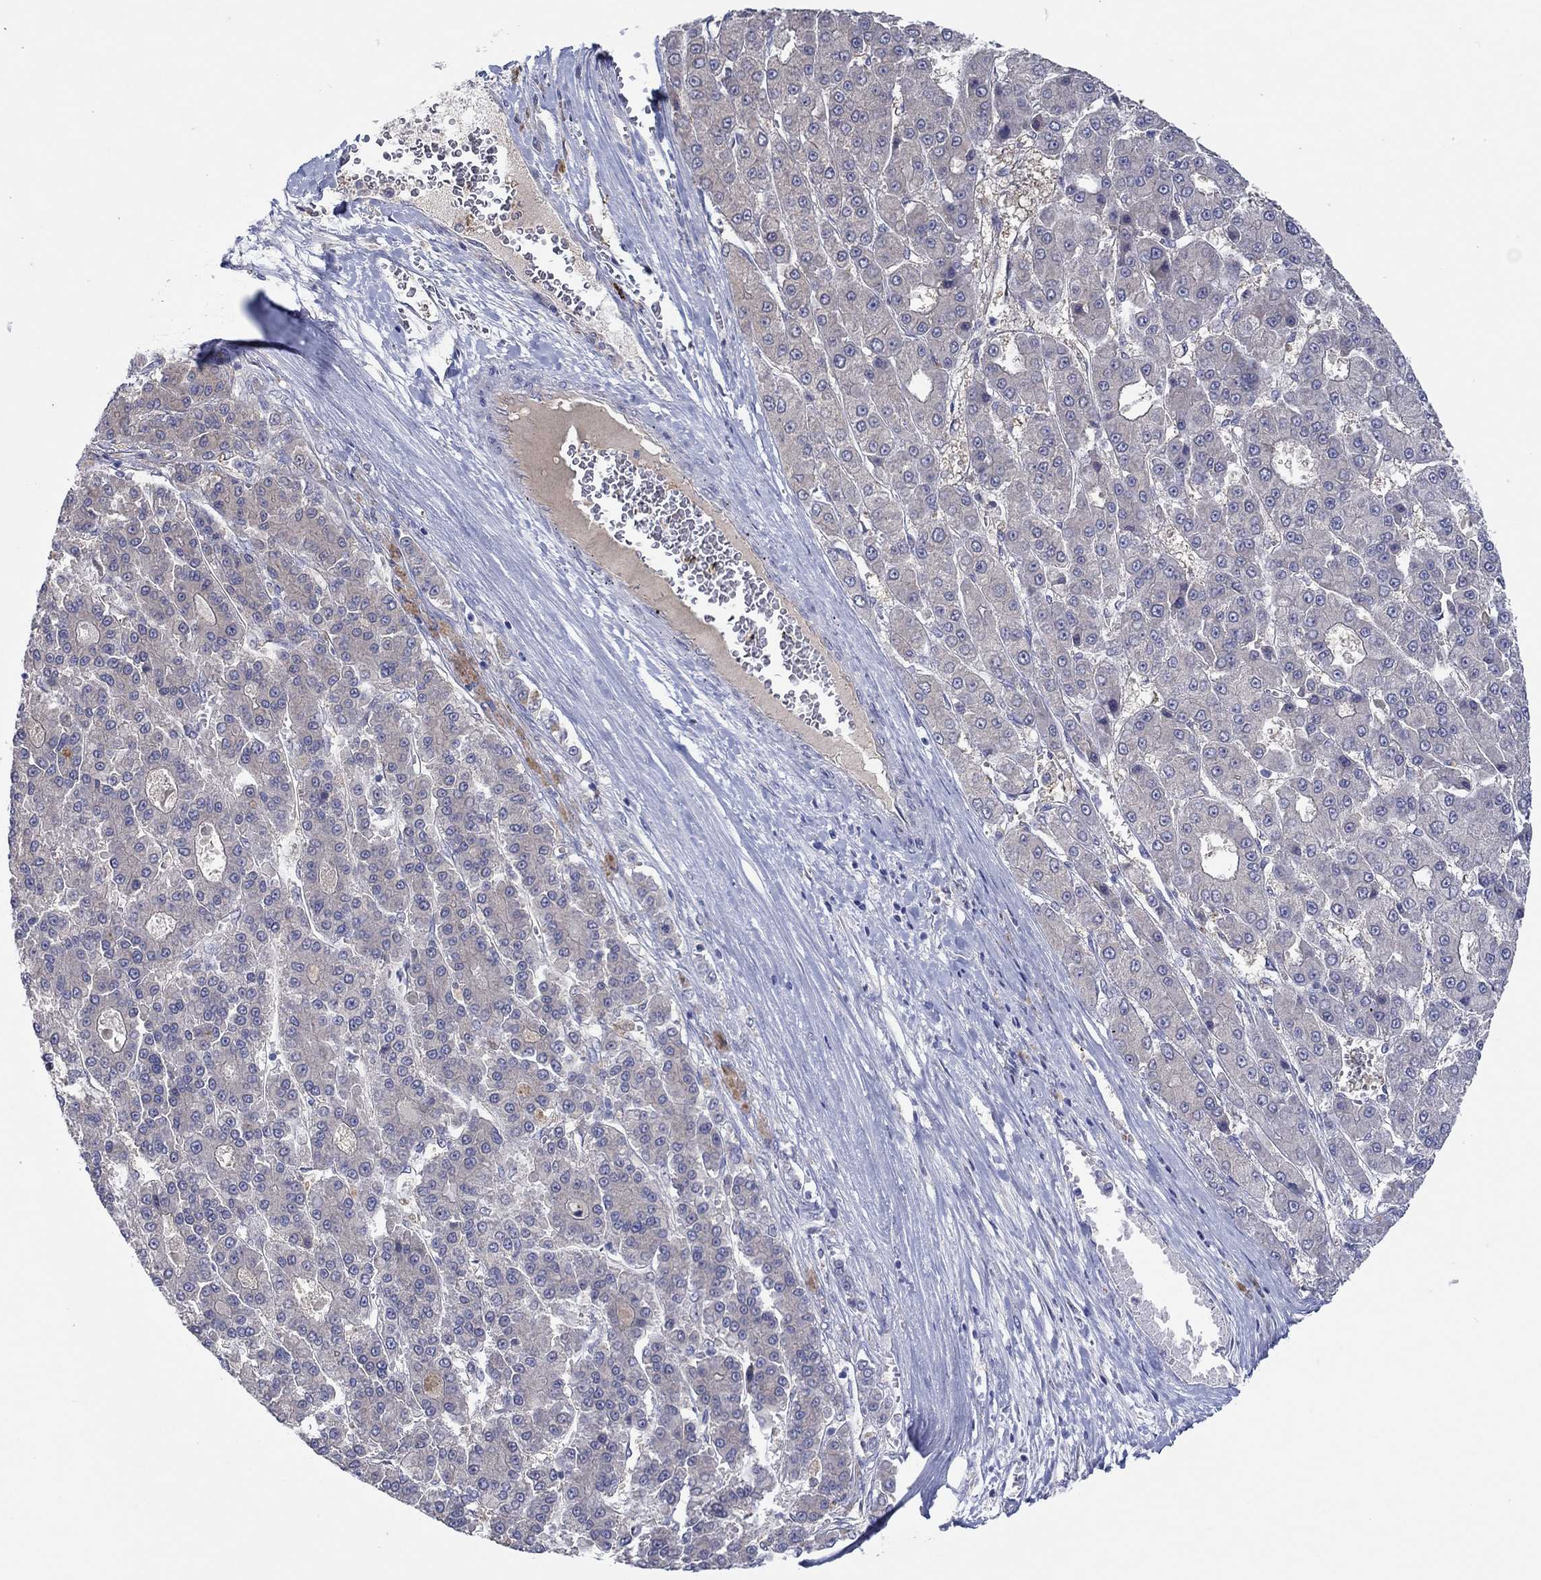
{"staining": {"intensity": "negative", "quantity": "none", "location": "none"}, "tissue": "liver cancer", "cell_type": "Tumor cells", "image_type": "cancer", "snomed": [{"axis": "morphology", "description": "Carcinoma, Hepatocellular, NOS"}, {"axis": "topography", "description": "Liver"}], "caption": "There is no significant expression in tumor cells of liver cancer. (DAB immunohistochemistry (IHC), high magnification).", "gene": "PLCL2", "patient": {"sex": "male", "age": 70}}